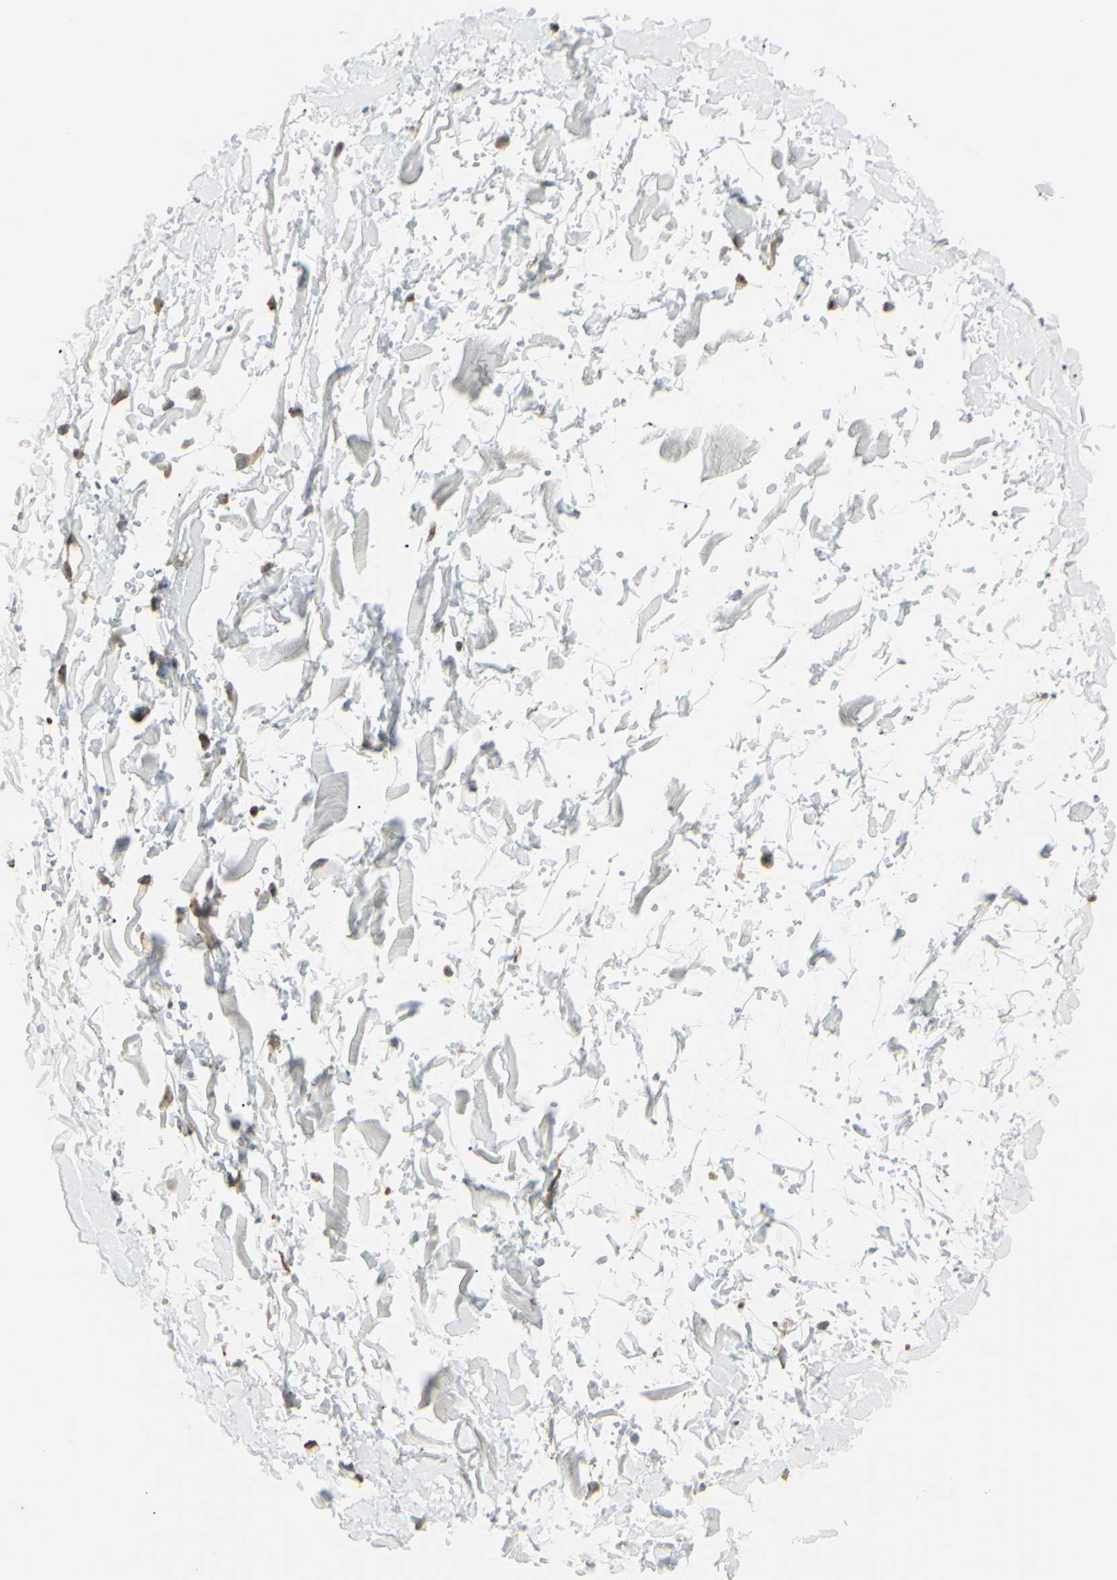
{"staining": {"intensity": "moderate", "quantity": "<25%", "location": "cytoplasmic/membranous"}, "tissue": "adipose tissue", "cell_type": "Adipocytes", "image_type": "normal", "snomed": [{"axis": "morphology", "description": "Normal tissue, NOS"}, {"axis": "topography", "description": "Soft tissue"}], "caption": "Moderate cytoplasmic/membranous staining for a protein is appreciated in approximately <25% of adipocytes of benign adipose tissue using IHC.", "gene": "LMTK2", "patient": {"sex": "male", "age": 72}}